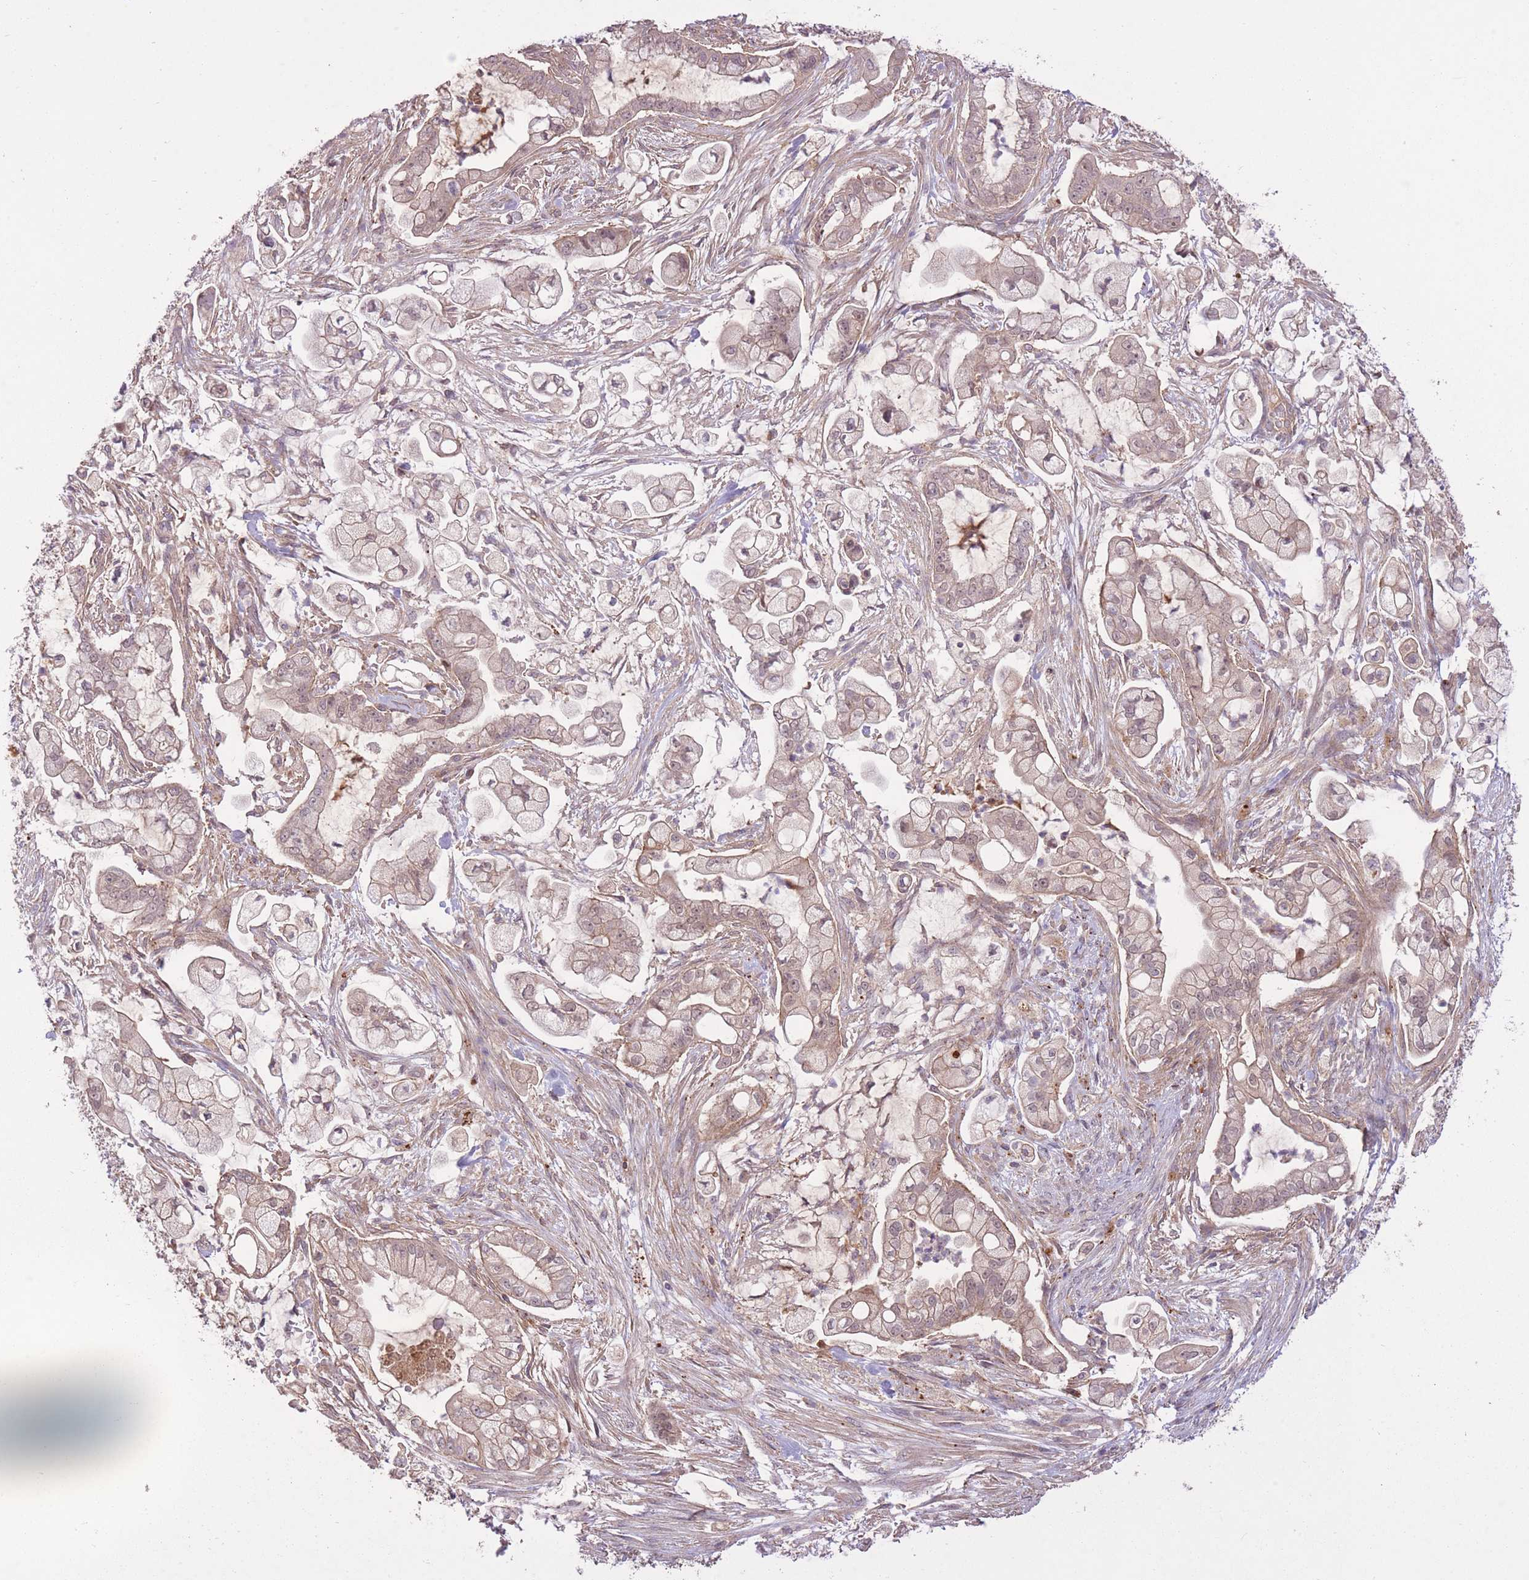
{"staining": {"intensity": "weak", "quantity": "25%-75%", "location": "cytoplasmic/membranous,nuclear"}, "tissue": "pancreatic cancer", "cell_type": "Tumor cells", "image_type": "cancer", "snomed": [{"axis": "morphology", "description": "Adenocarcinoma, NOS"}, {"axis": "topography", "description": "Pancreas"}], "caption": "This histopathology image displays adenocarcinoma (pancreatic) stained with IHC to label a protein in brown. The cytoplasmic/membranous and nuclear of tumor cells show weak positivity for the protein. Nuclei are counter-stained blue.", "gene": "POLR3F", "patient": {"sex": "female", "age": 69}}